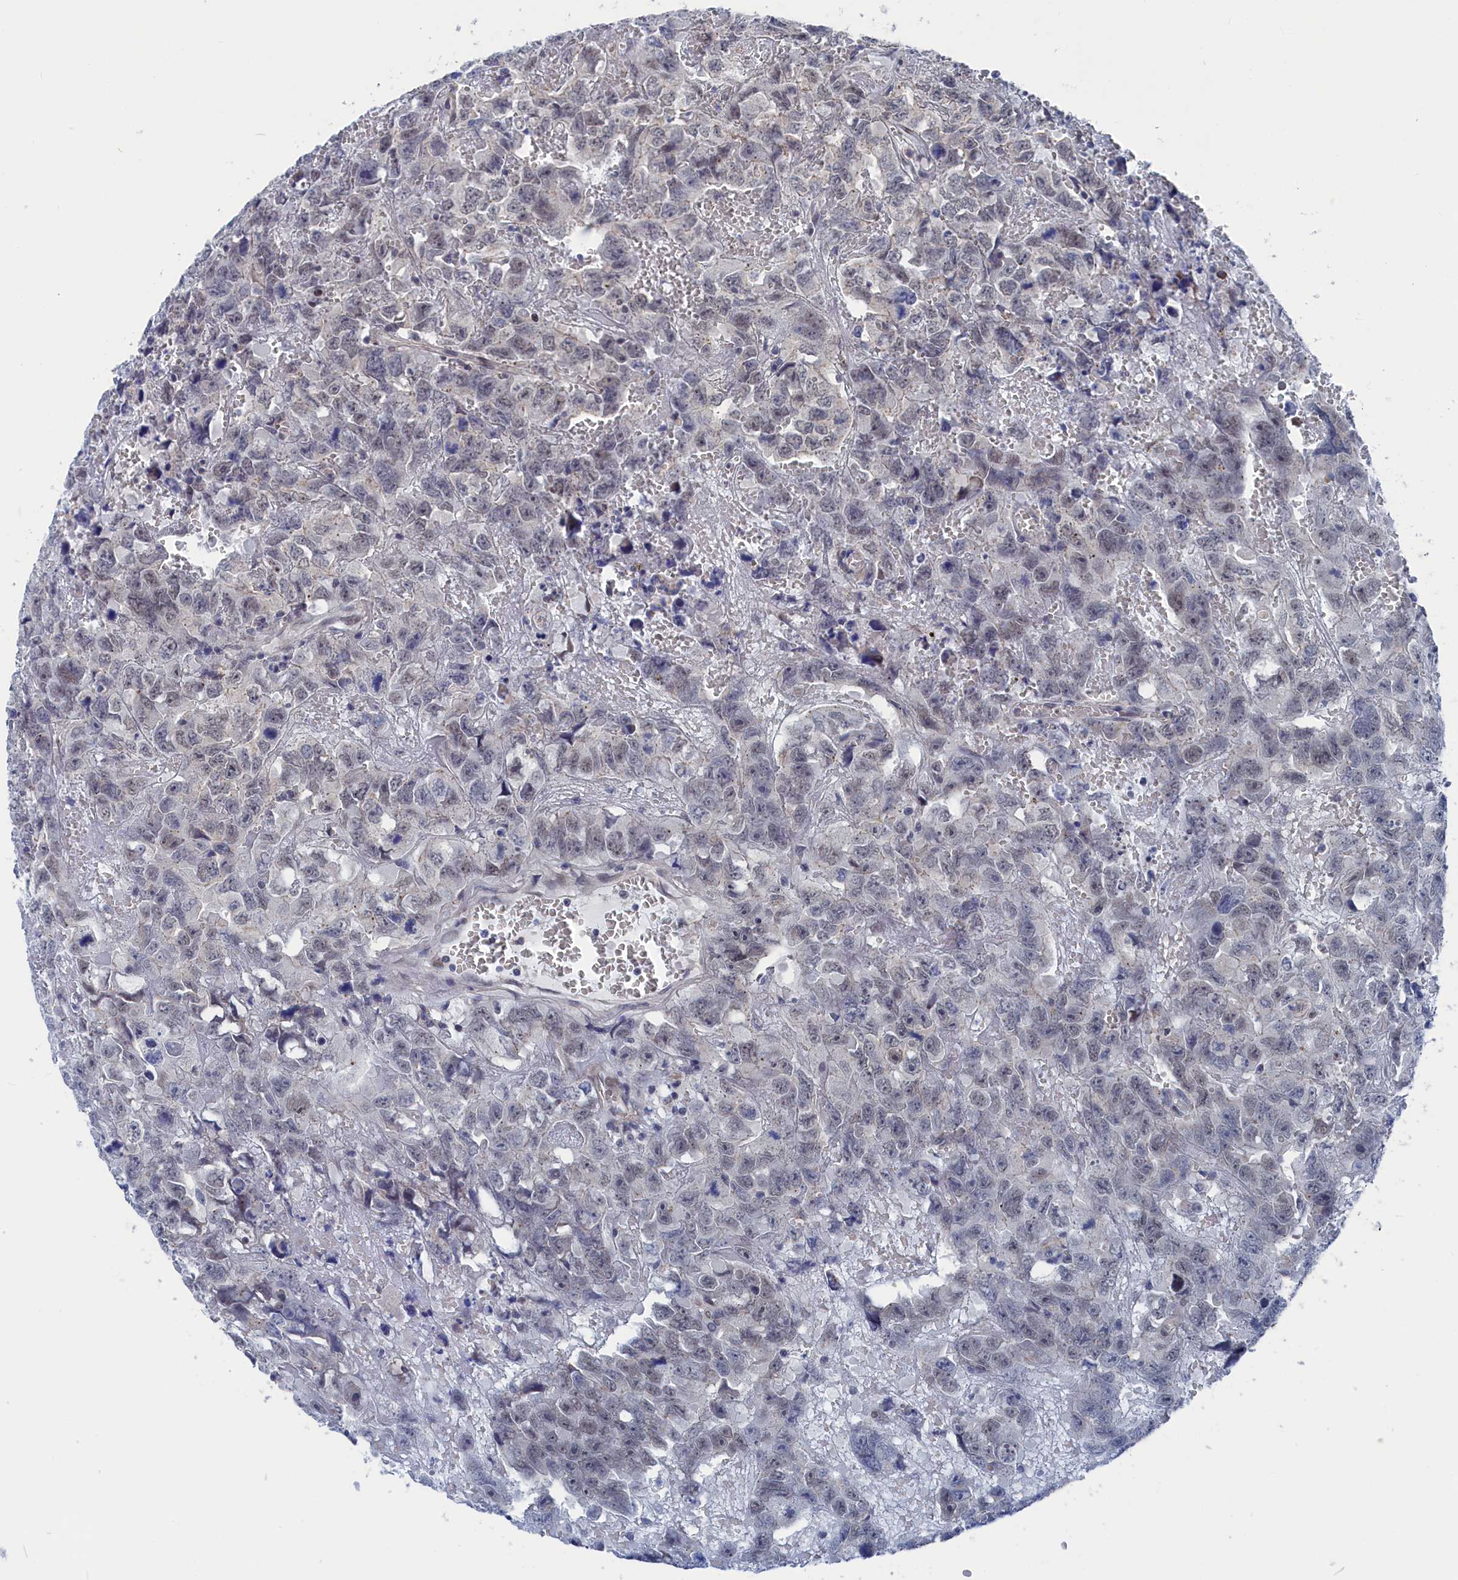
{"staining": {"intensity": "negative", "quantity": "none", "location": "none"}, "tissue": "testis cancer", "cell_type": "Tumor cells", "image_type": "cancer", "snomed": [{"axis": "morphology", "description": "Carcinoma, Embryonal, NOS"}, {"axis": "topography", "description": "Testis"}], "caption": "High power microscopy histopathology image of an immunohistochemistry (IHC) histopathology image of testis cancer, revealing no significant expression in tumor cells.", "gene": "MARCHF3", "patient": {"sex": "male", "age": 45}}